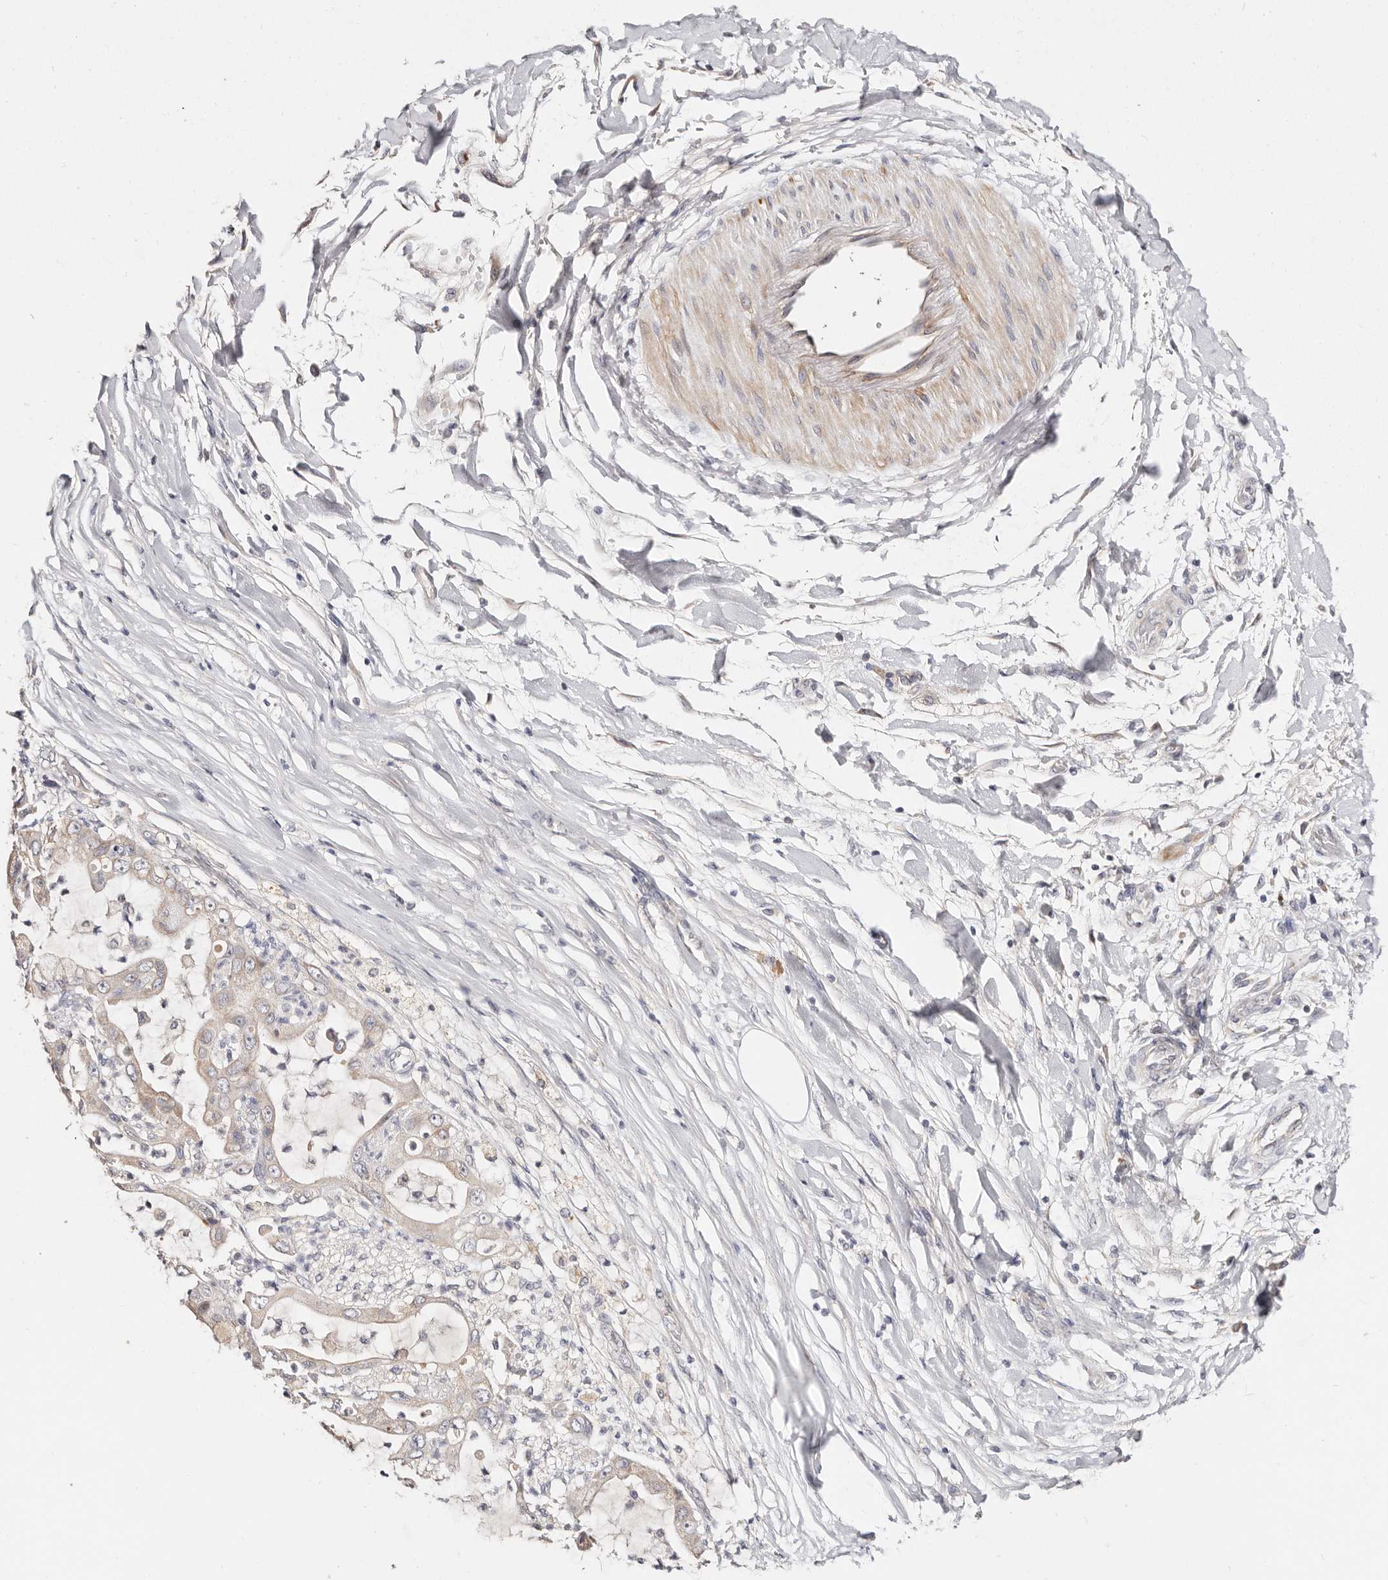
{"staining": {"intensity": "weak", "quantity": "<25%", "location": "cytoplasmic/membranous"}, "tissue": "liver cancer", "cell_type": "Tumor cells", "image_type": "cancer", "snomed": [{"axis": "morphology", "description": "Cholangiocarcinoma"}, {"axis": "topography", "description": "Liver"}], "caption": "Immunohistochemical staining of cholangiocarcinoma (liver) shows no significant positivity in tumor cells.", "gene": "VIPAS39", "patient": {"sex": "female", "age": 54}}